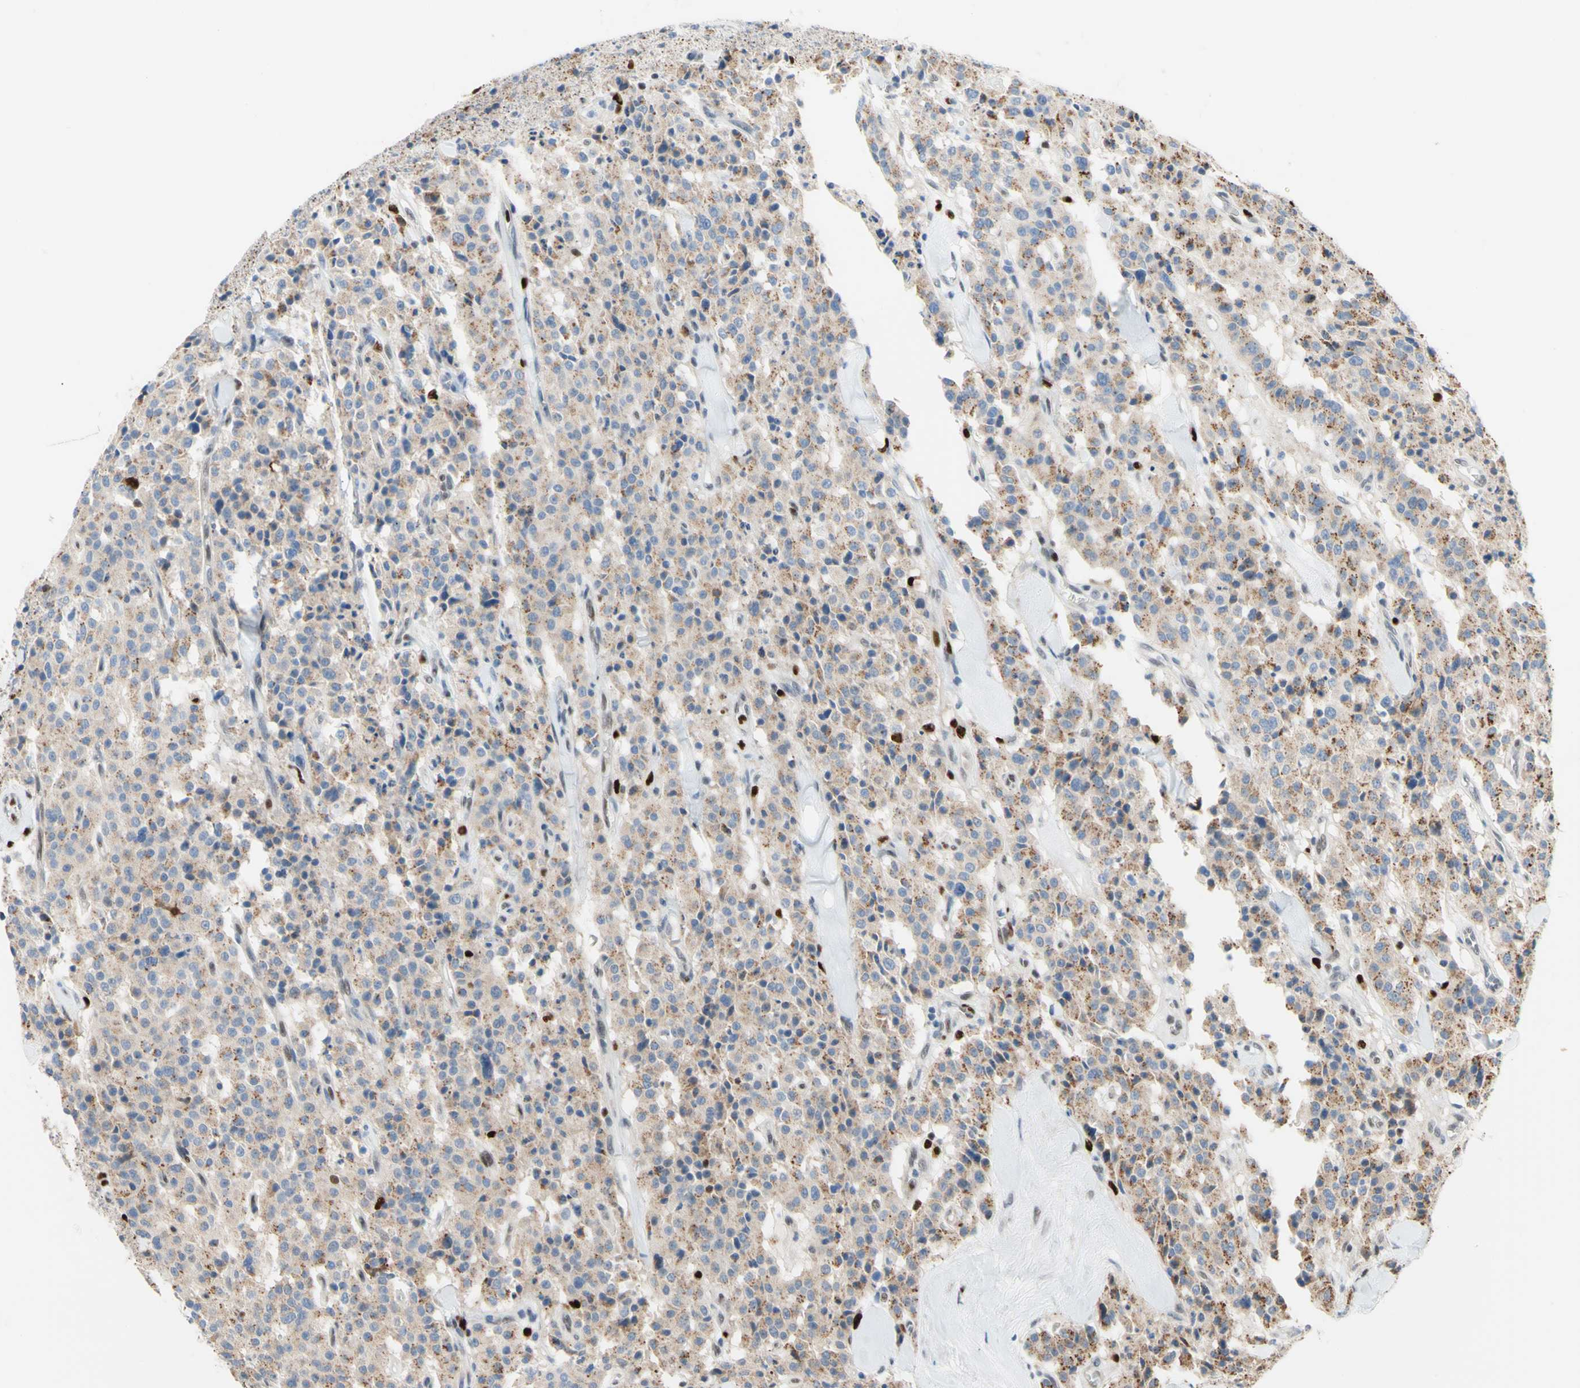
{"staining": {"intensity": "weak", "quantity": ">75%", "location": "cytoplasmic/membranous"}, "tissue": "carcinoid", "cell_type": "Tumor cells", "image_type": "cancer", "snomed": [{"axis": "morphology", "description": "Carcinoid, malignant, NOS"}, {"axis": "topography", "description": "Lung"}], "caption": "Immunohistochemical staining of human malignant carcinoid shows low levels of weak cytoplasmic/membranous positivity in about >75% of tumor cells.", "gene": "EED", "patient": {"sex": "male", "age": 30}}